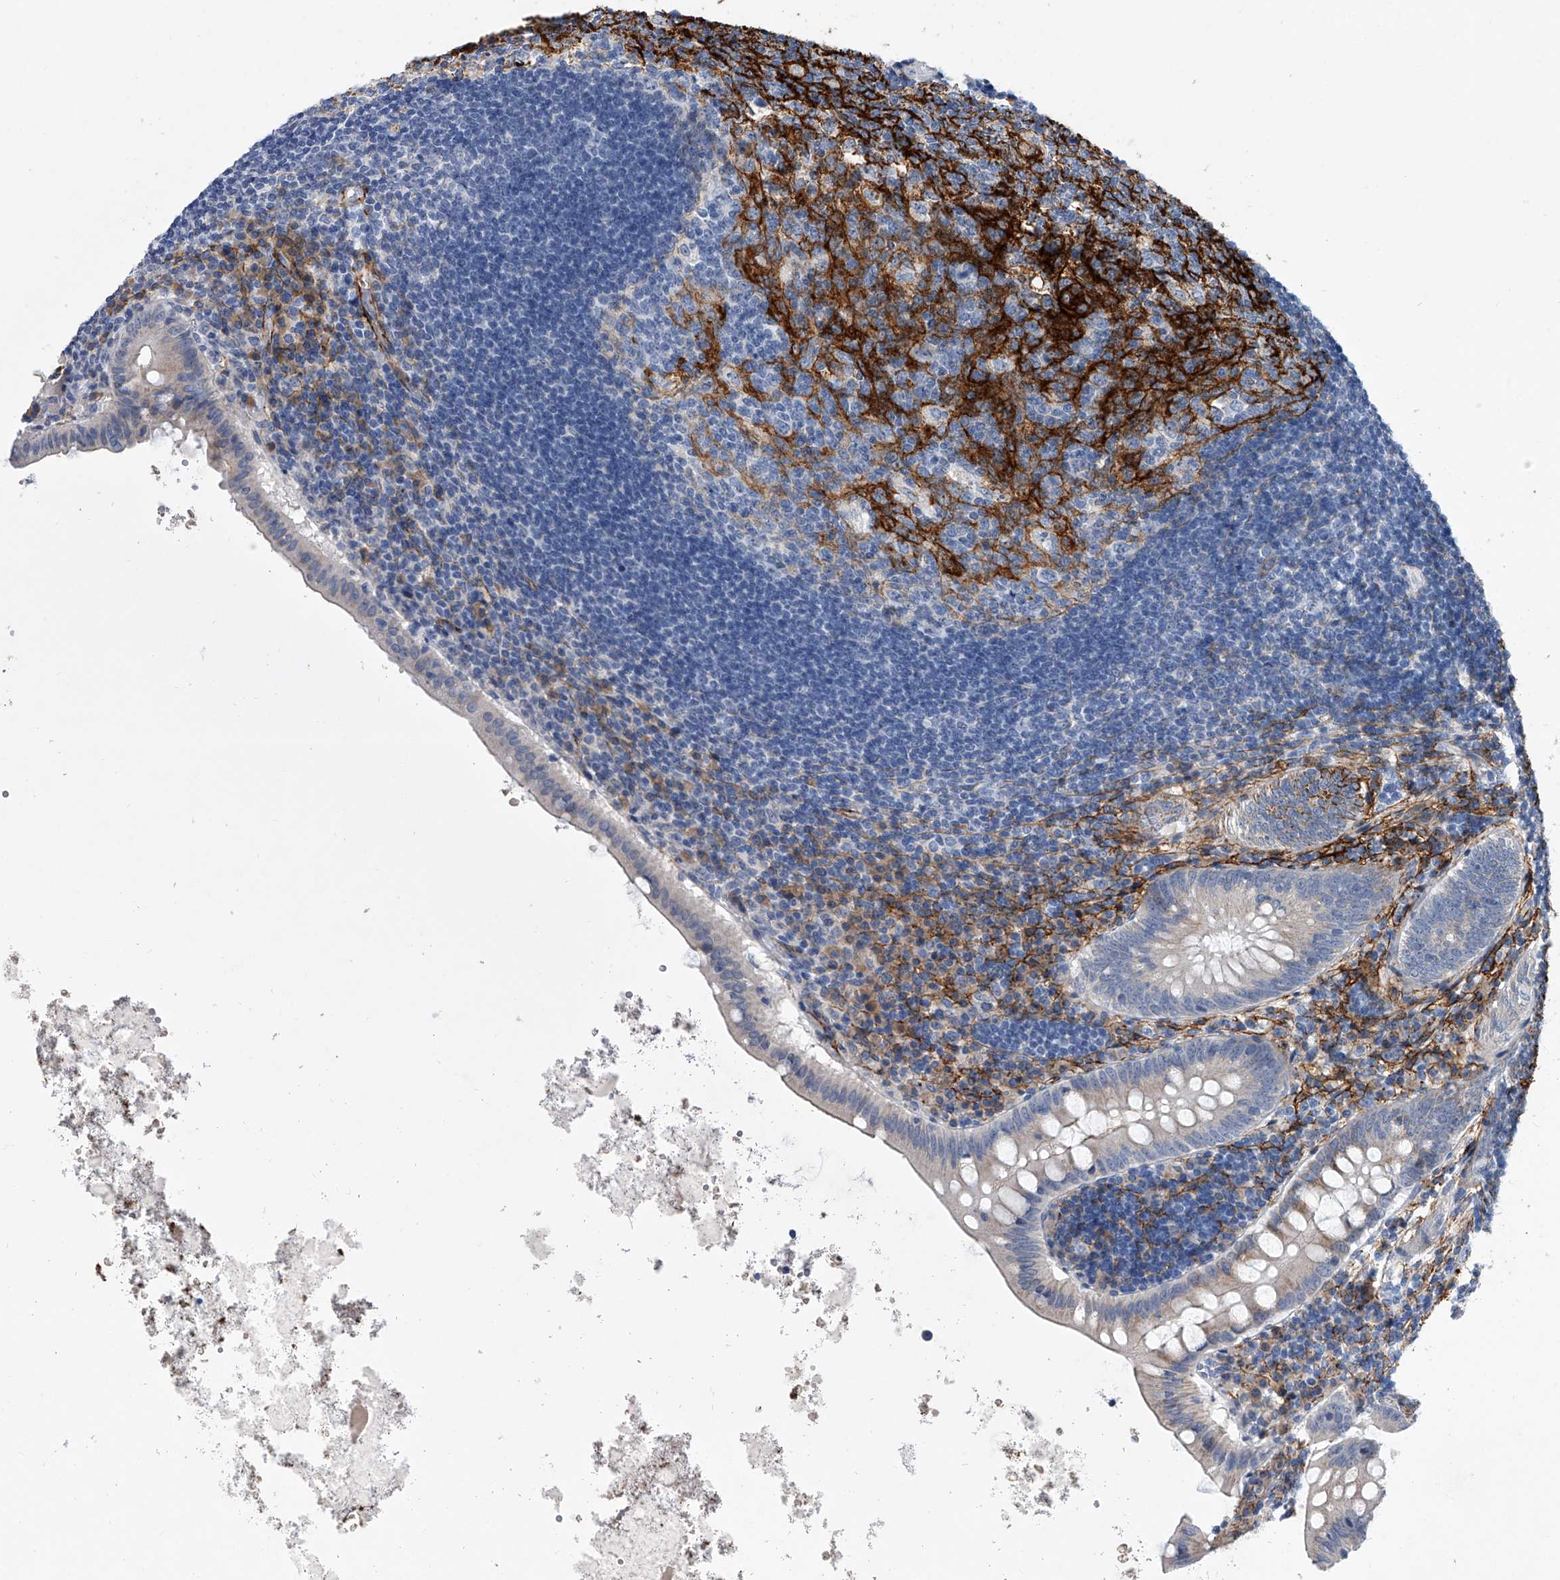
{"staining": {"intensity": "strong", "quantity": "<25%", "location": "cytoplasmic/membranous"}, "tissue": "appendix", "cell_type": "Glandular cells", "image_type": "normal", "snomed": [{"axis": "morphology", "description": "Normal tissue, NOS"}, {"axis": "topography", "description": "Appendix"}], "caption": "This micrograph demonstrates IHC staining of normal appendix, with medium strong cytoplasmic/membranous positivity in about <25% of glandular cells.", "gene": "ALG14", "patient": {"sex": "female", "age": 54}}